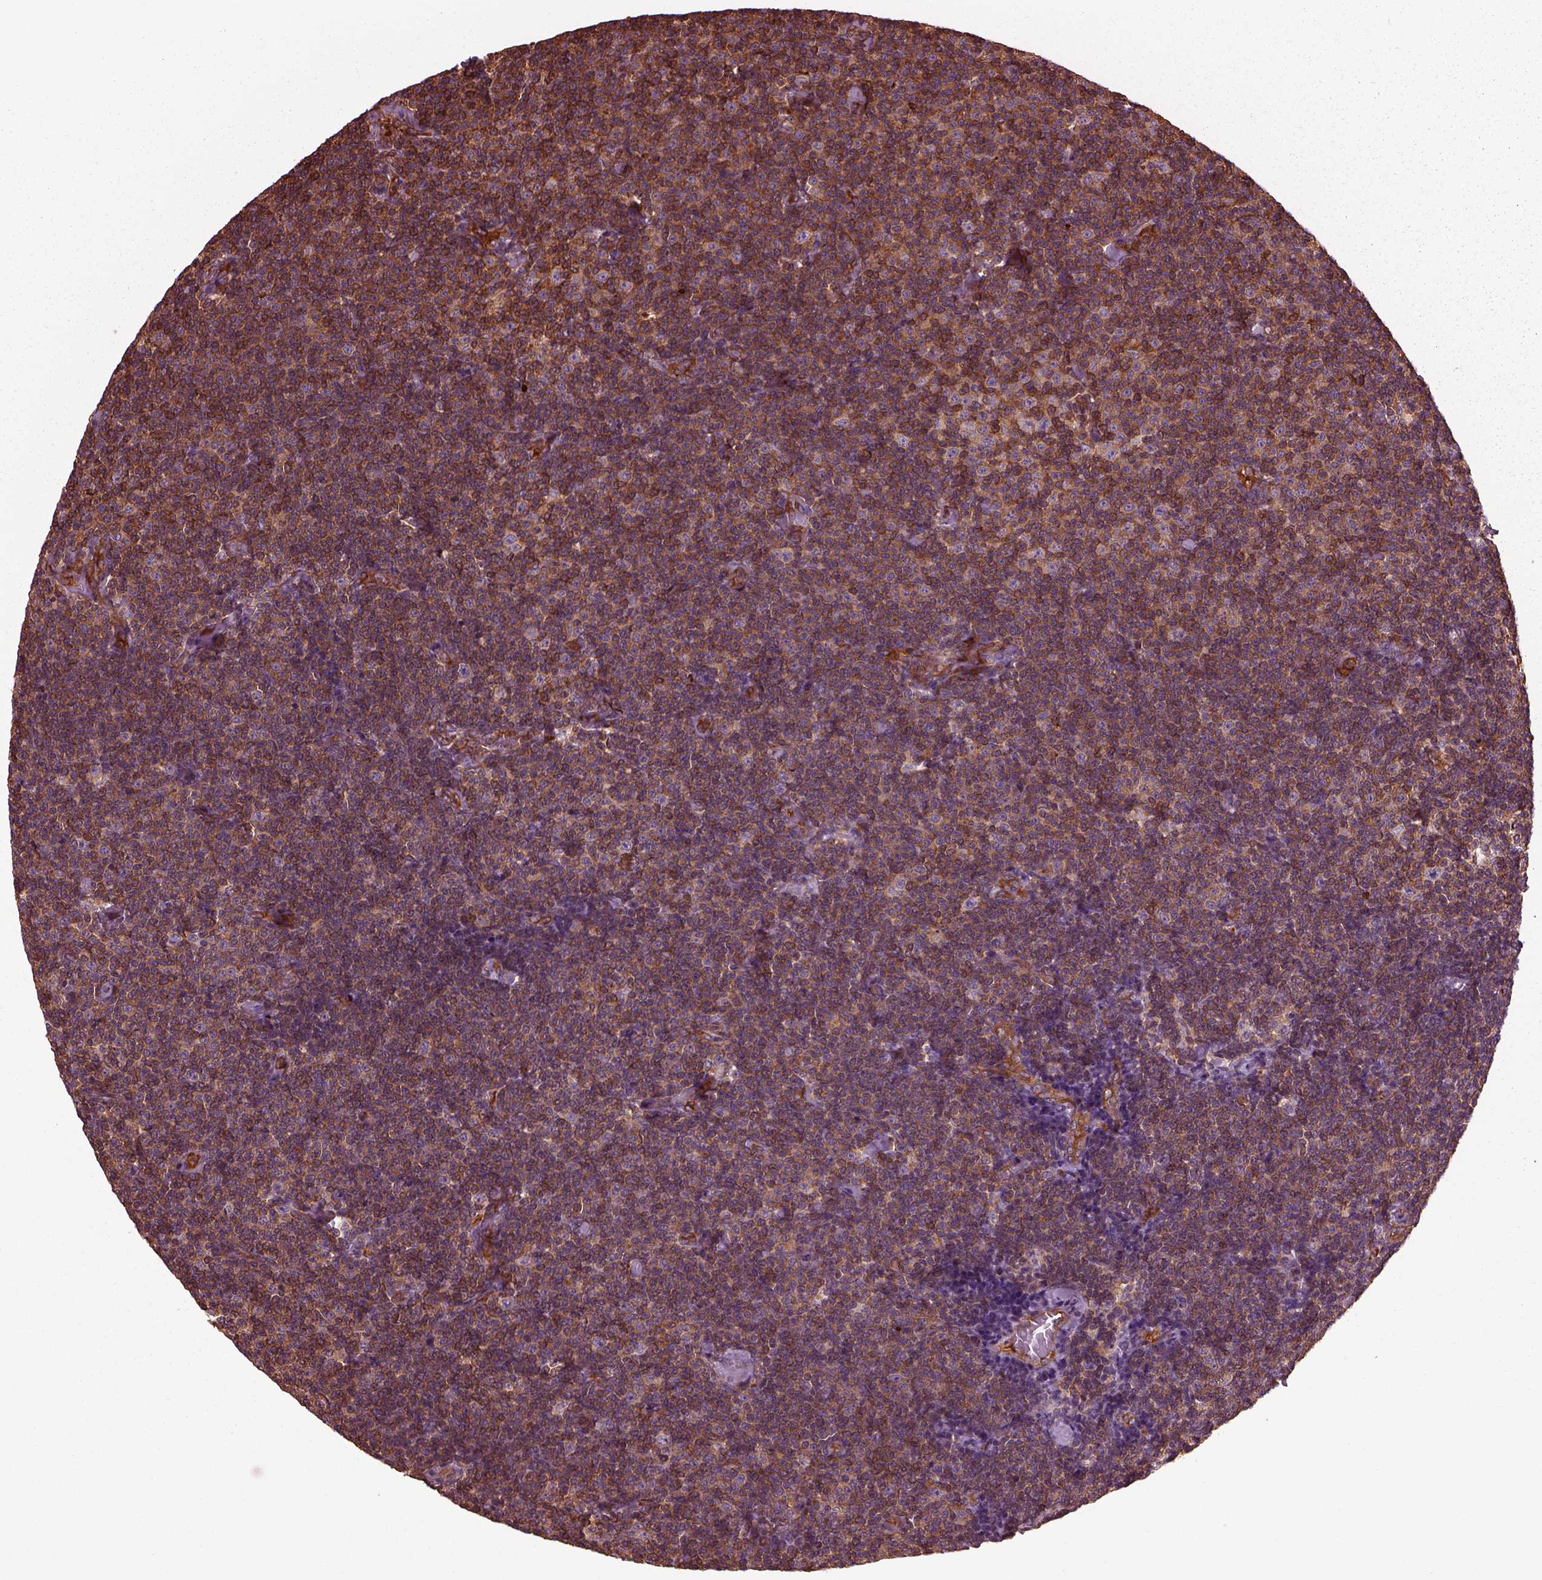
{"staining": {"intensity": "strong", "quantity": ">75%", "location": "cytoplasmic/membranous"}, "tissue": "lymphoma", "cell_type": "Tumor cells", "image_type": "cancer", "snomed": [{"axis": "morphology", "description": "Malignant lymphoma, non-Hodgkin's type, Low grade"}, {"axis": "topography", "description": "Lymph node"}], "caption": "An image showing strong cytoplasmic/membranous staining in approximately >75% of tumor cells in lymphoma, as visualized by brown immunohistochemical staining.", "gene": "MYL6", "patient": {"sex": "male", "age": 81}}